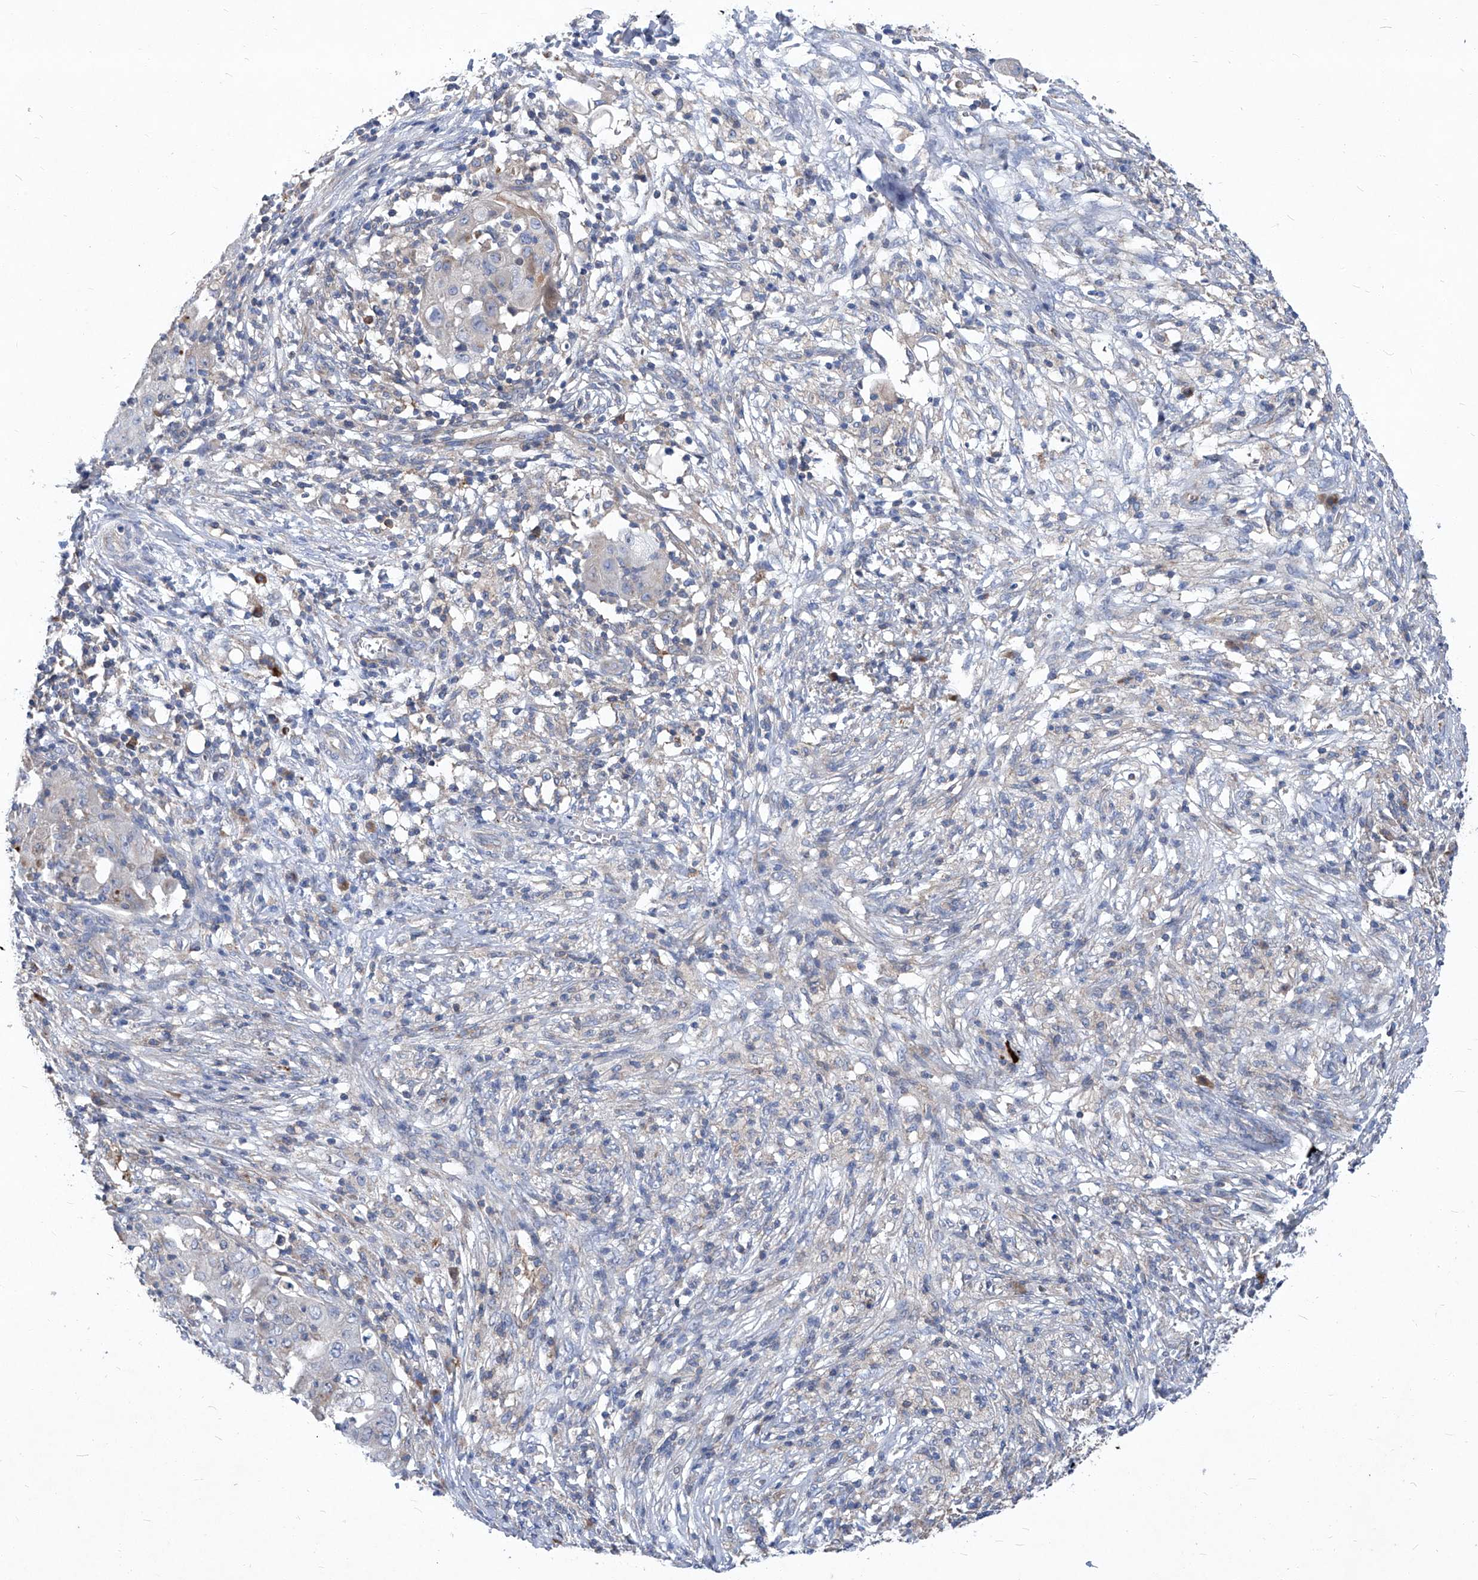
{"staining": {"intensity": "negative", "quantity": "none", "location": "none"}, "tissue": "ovarian cancer", "cell_type": "Tumor cells", "image_type": "cancer", "snomed": [{"axis": "morphology", "description": "Carcinoma, endometroid"}, {"axis": "topography", "description": "Ovary"}], "caption": "Ovarian endometroid carcinoma was stained to show a protein in brown. There is no significant expression in tumor cells.", "gene": "EPHA8", "patient": {"sex": "female", "age": 42}}